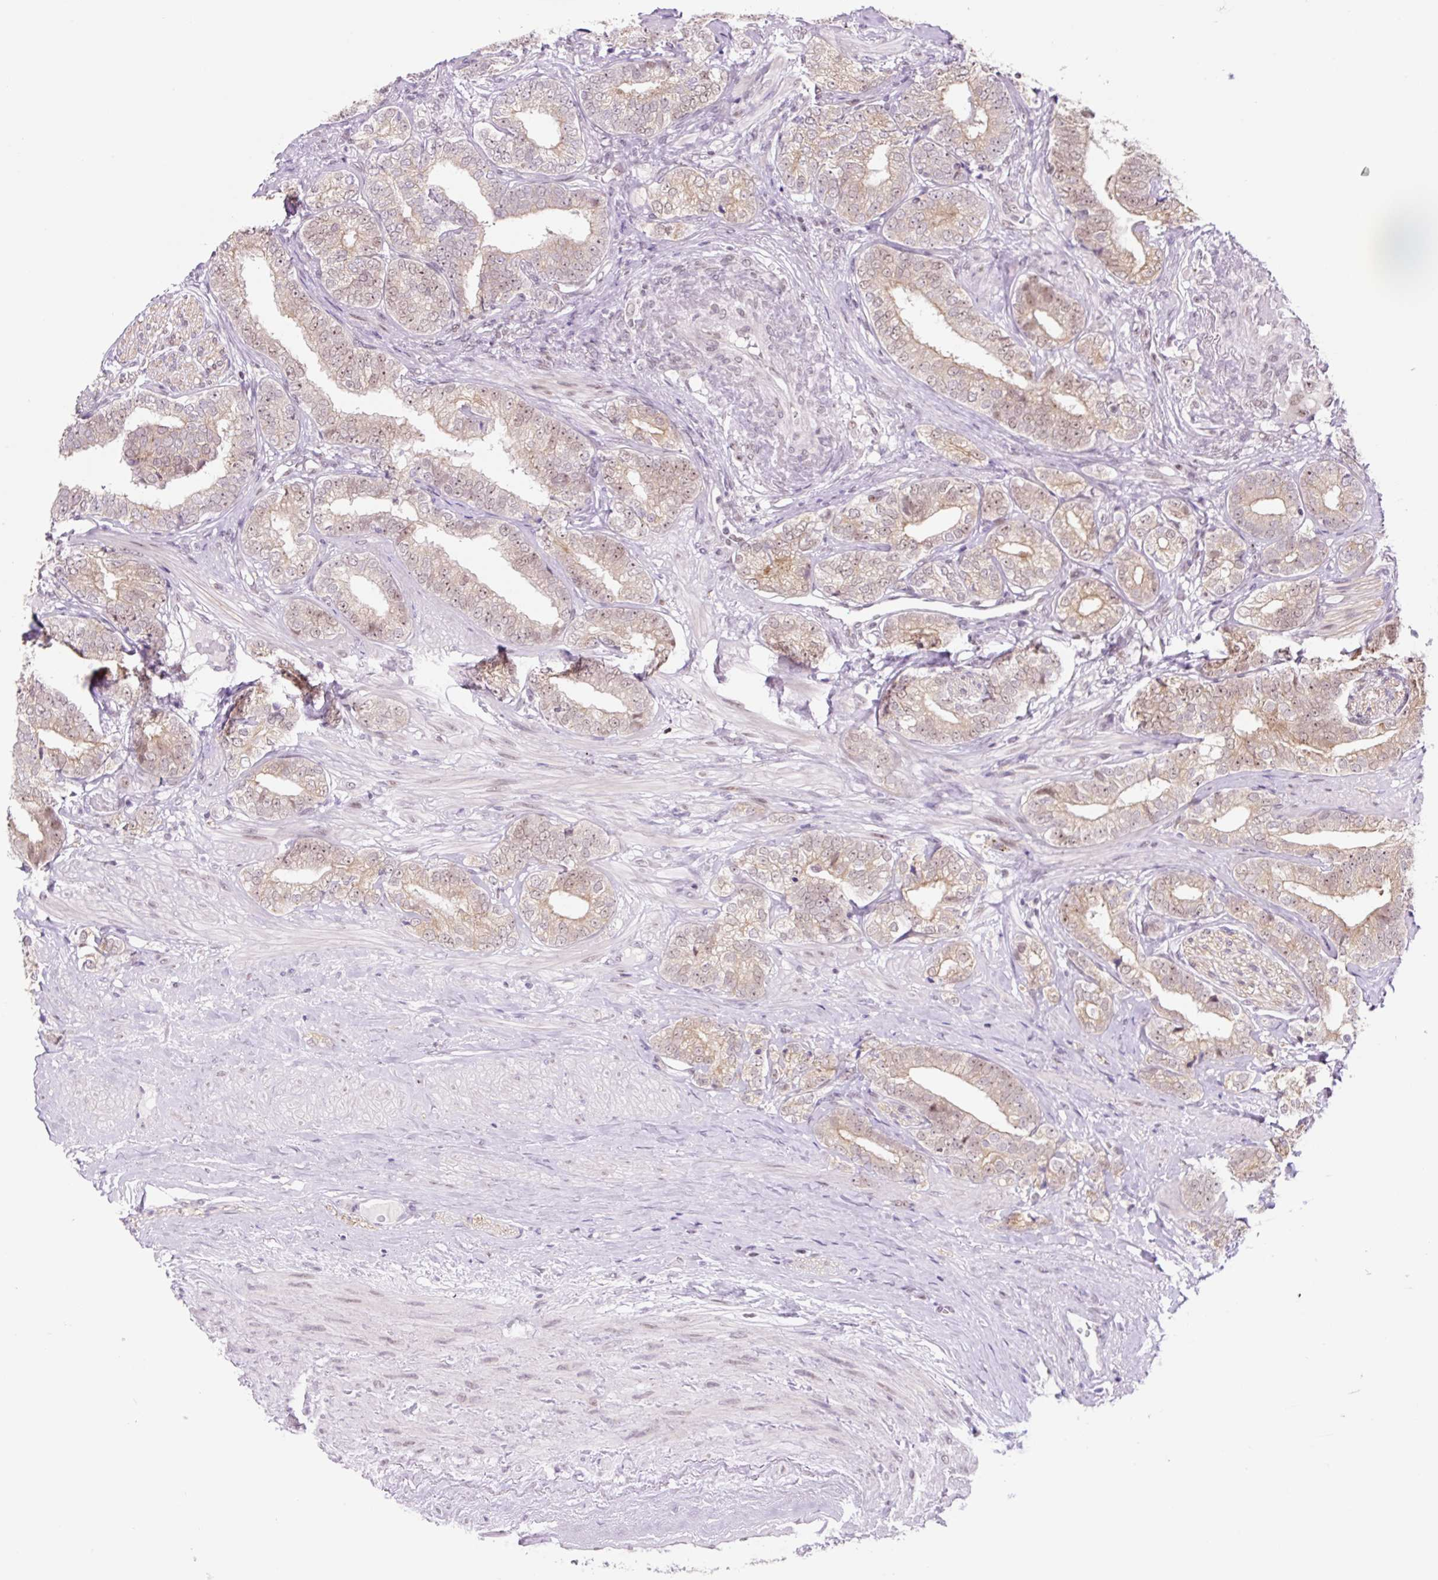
{"staining": {"intensity": "weak", "quantity": "25%-75%", "location": "nuclear"}, "tissue": "prostate cancer", "cell_type": "Tumor cells", "image_type": "cancer", "snomed": [{"axis": "morphology", "description": "Adenocarcinoma, High grade"}, {"axis": "topography", "description": "Prostate"}], "caption": "The micrograph exhibits immunohistochemical staining of prostate cancer. There is weak nuclear expression is seen in about 25%-75% of tumor cells.", "gene": "TAF1A", "patient": {"sex": "male", "age": 72}}